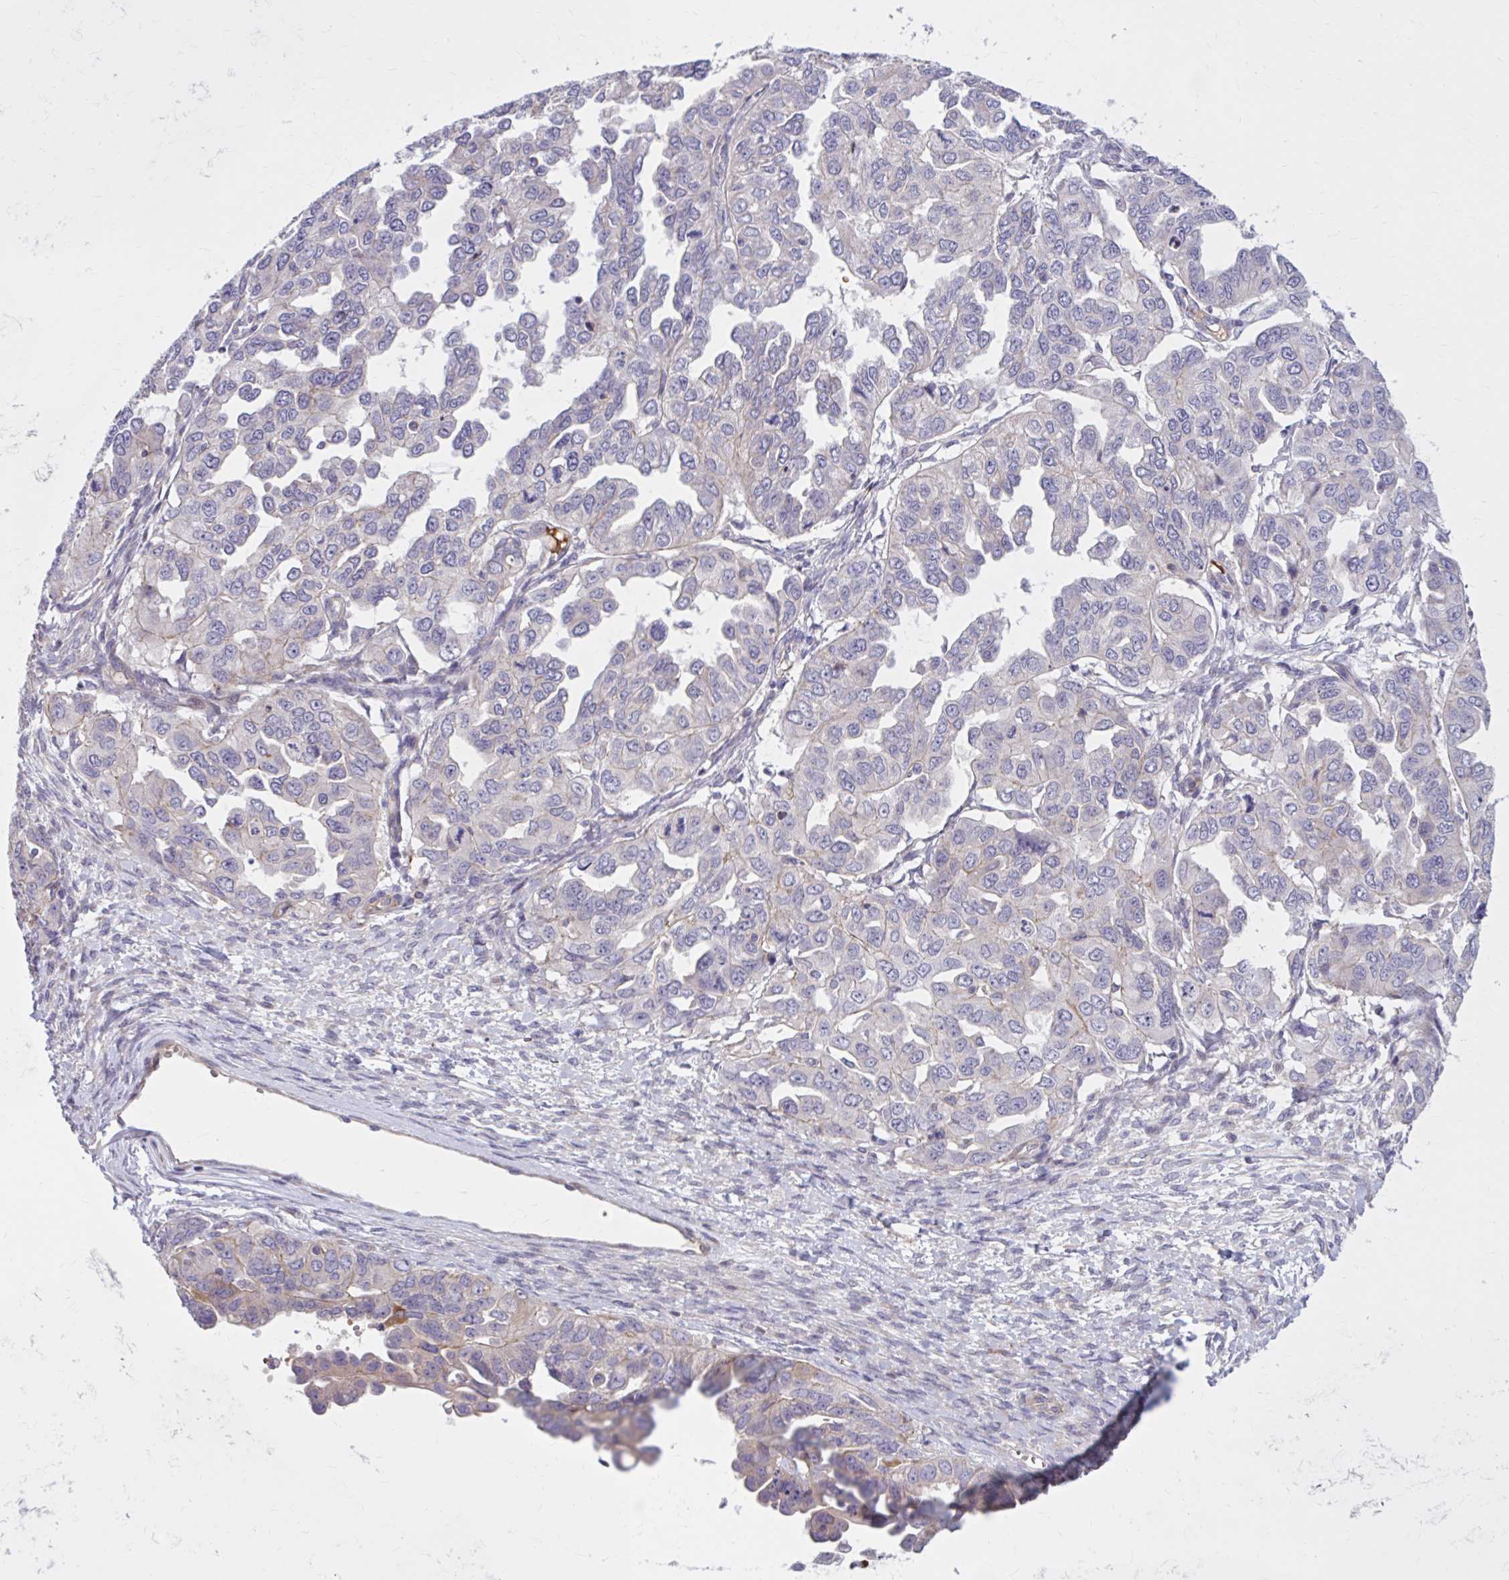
{"staining": {"intensity": "negative", "quantity": "none", "location": "none"}, "tissue": "ovarian cancer", "cell_type": "Tumor cells", "image_type": "cancer", "snomed": [{"axis": "morphology", "description": "Cystadenocarcinoma, serous, NOS"}, {"axis": "topography", "description": "Ovary"}], "caption": "Ovarian serous cystadenocarcinoma was stained to show a protein in brown. There is no significant expression in tumor cells.", "gene": "SNF8", "patient": {"sex": "female", "age": 53}}